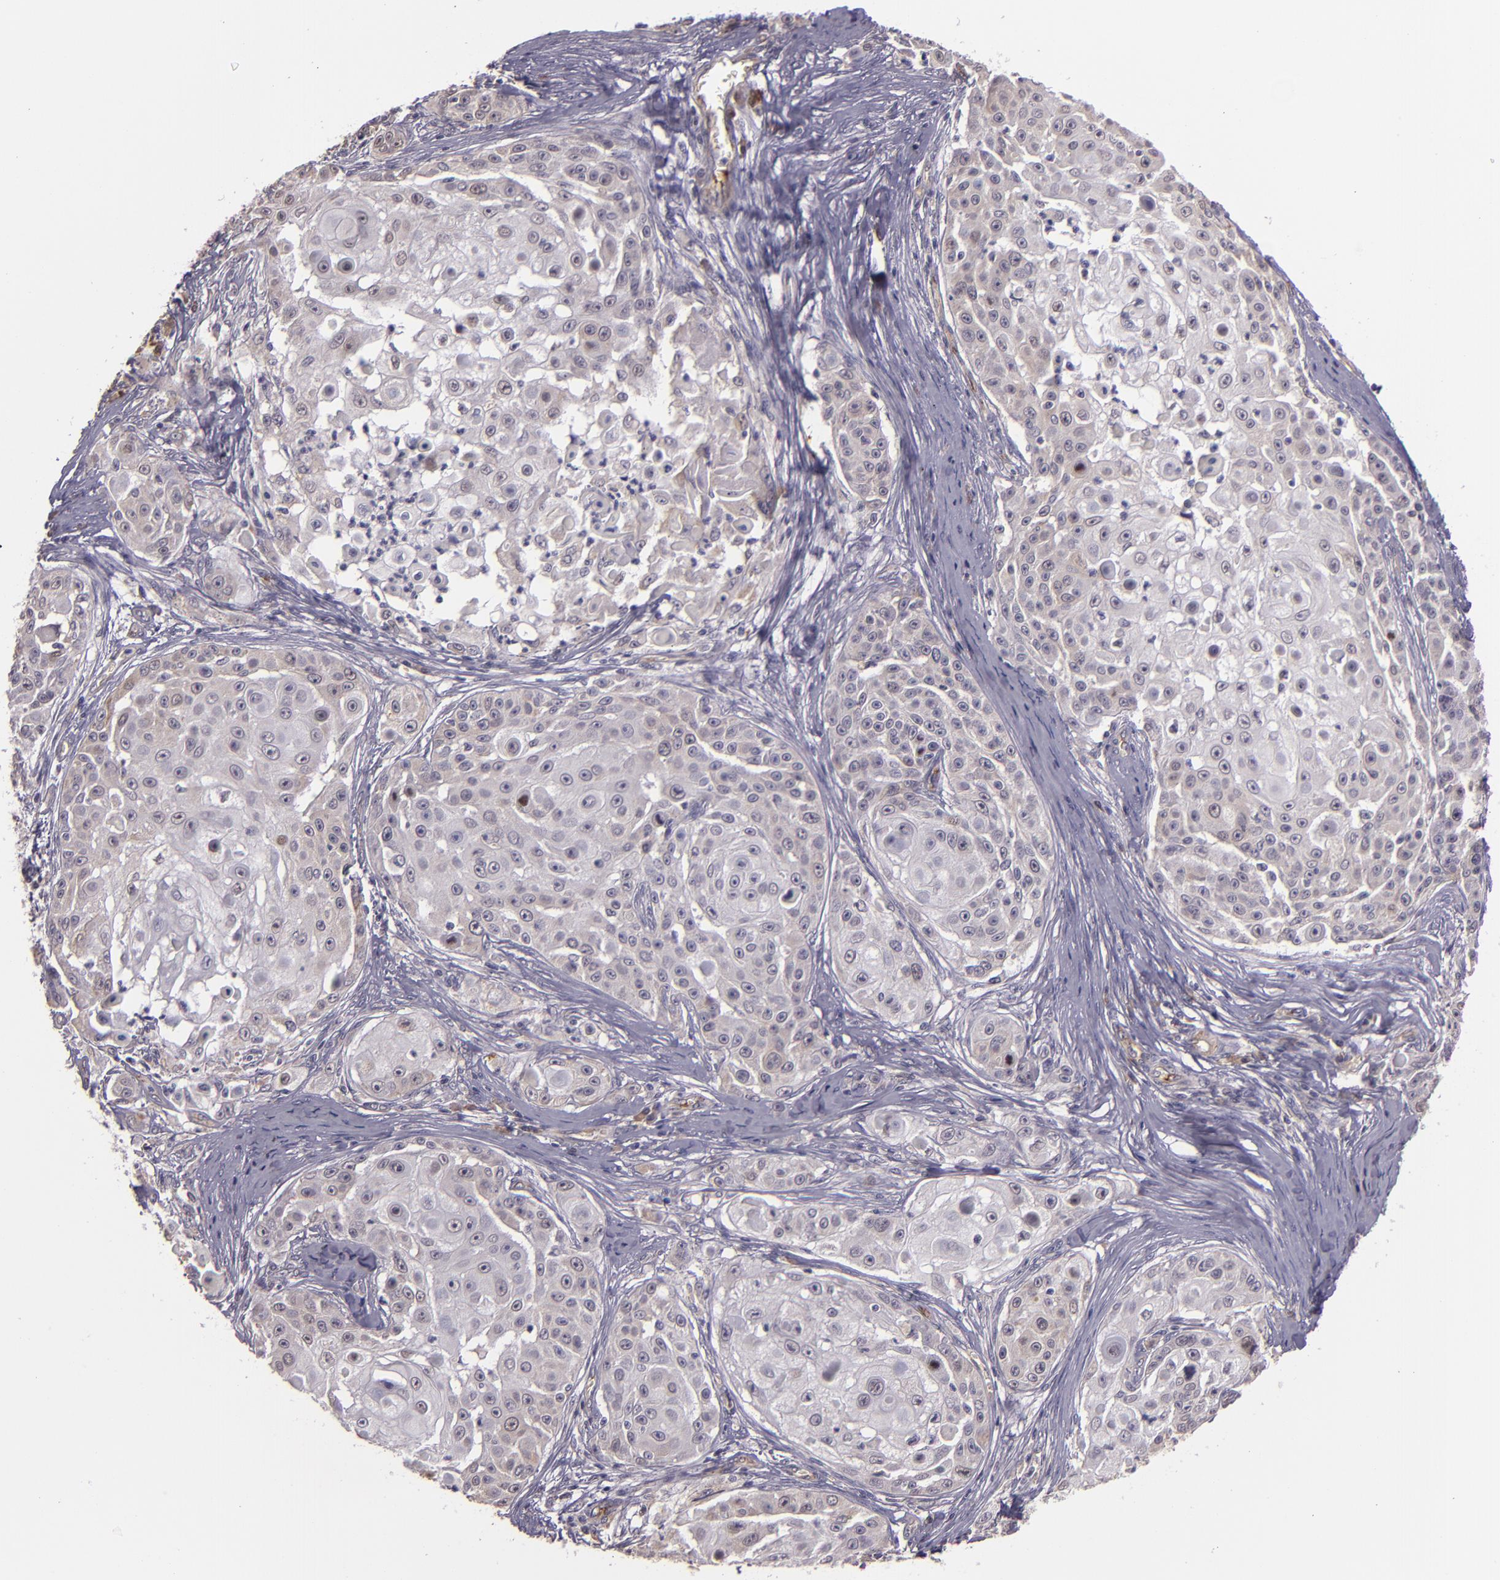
{"staining": {"intensity": "negative", "quantity": "none", "location": "none"}, "tissue": "skin cancer", "cell_type": "Tumor cells", "image_type": "cancer", "snomed": [{"axis": "morphology", "description": "Squamous cell carcinoma, NOS"}, {"axis": "topography", "description": "Skin"}], "caption": "Immunohistochemistry (IHC) of human squamous cell carcinoma (skin) displays no positivity in tumor cells. (DAB (3,3'-diaminobenzidine) immunohistochemistry, high magnification).", "gene": "SYTL4", "patient": {"sex": "female", "age": 57}}